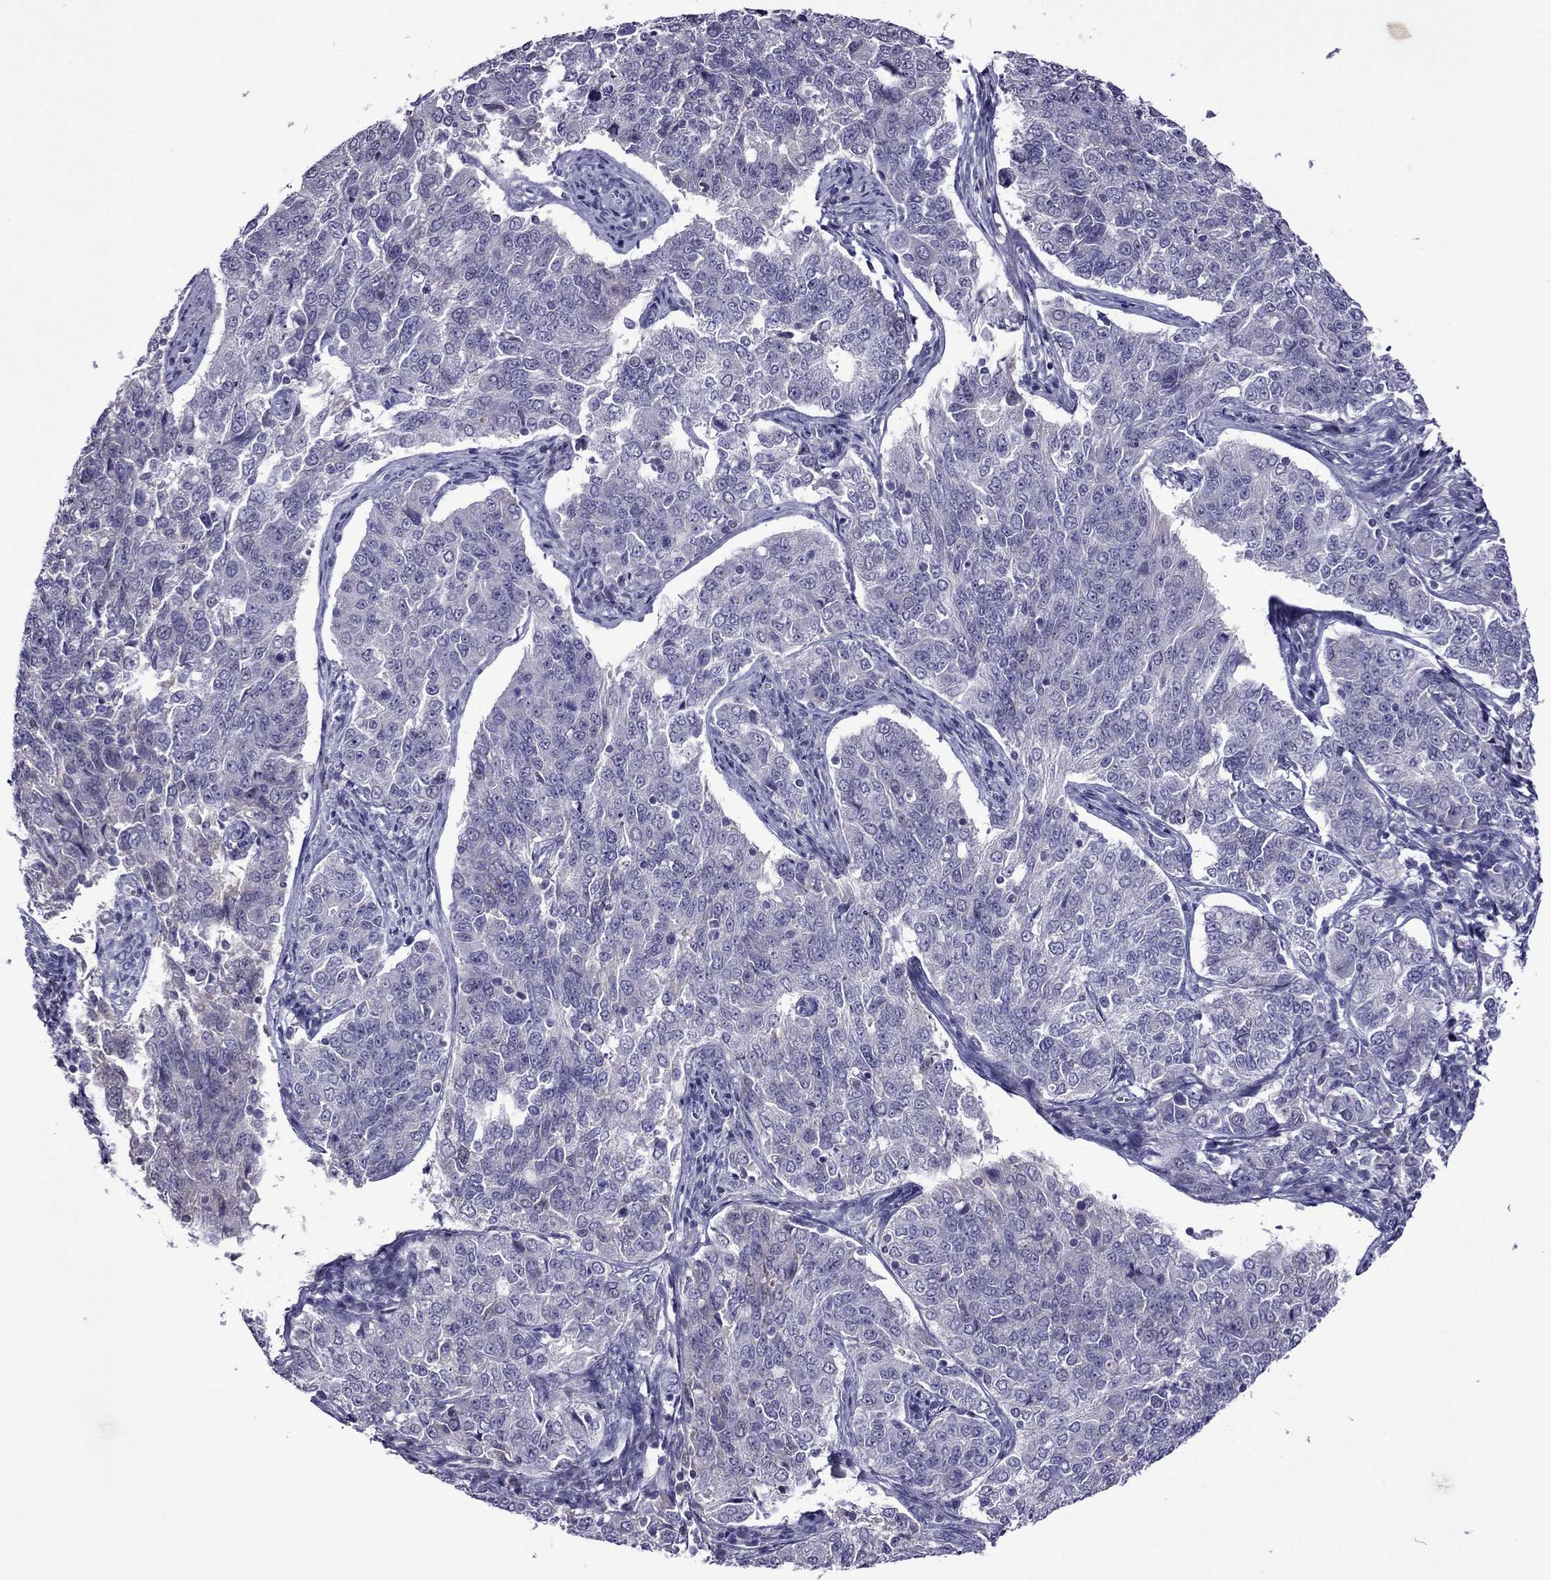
{"staining": {"intensity": "negative", "quantity": "none", "location": "none"}, "tissue": "endometrial cancer", "cell_type": "Tumor cells", "image_type": "cancer", "snomed": [{"axis": "morphology", "description": "Adenocarcinoma, NOS"}, {"axis": "topography", "description": "Endometrium"}], "caption": "Immunohistochemical staining of adenocarcinoma (endometrial) demonstrates no significant staining in tumor cells.", "gene": "SPTBN4", "patient": {"sex": "female", "age": 43}}